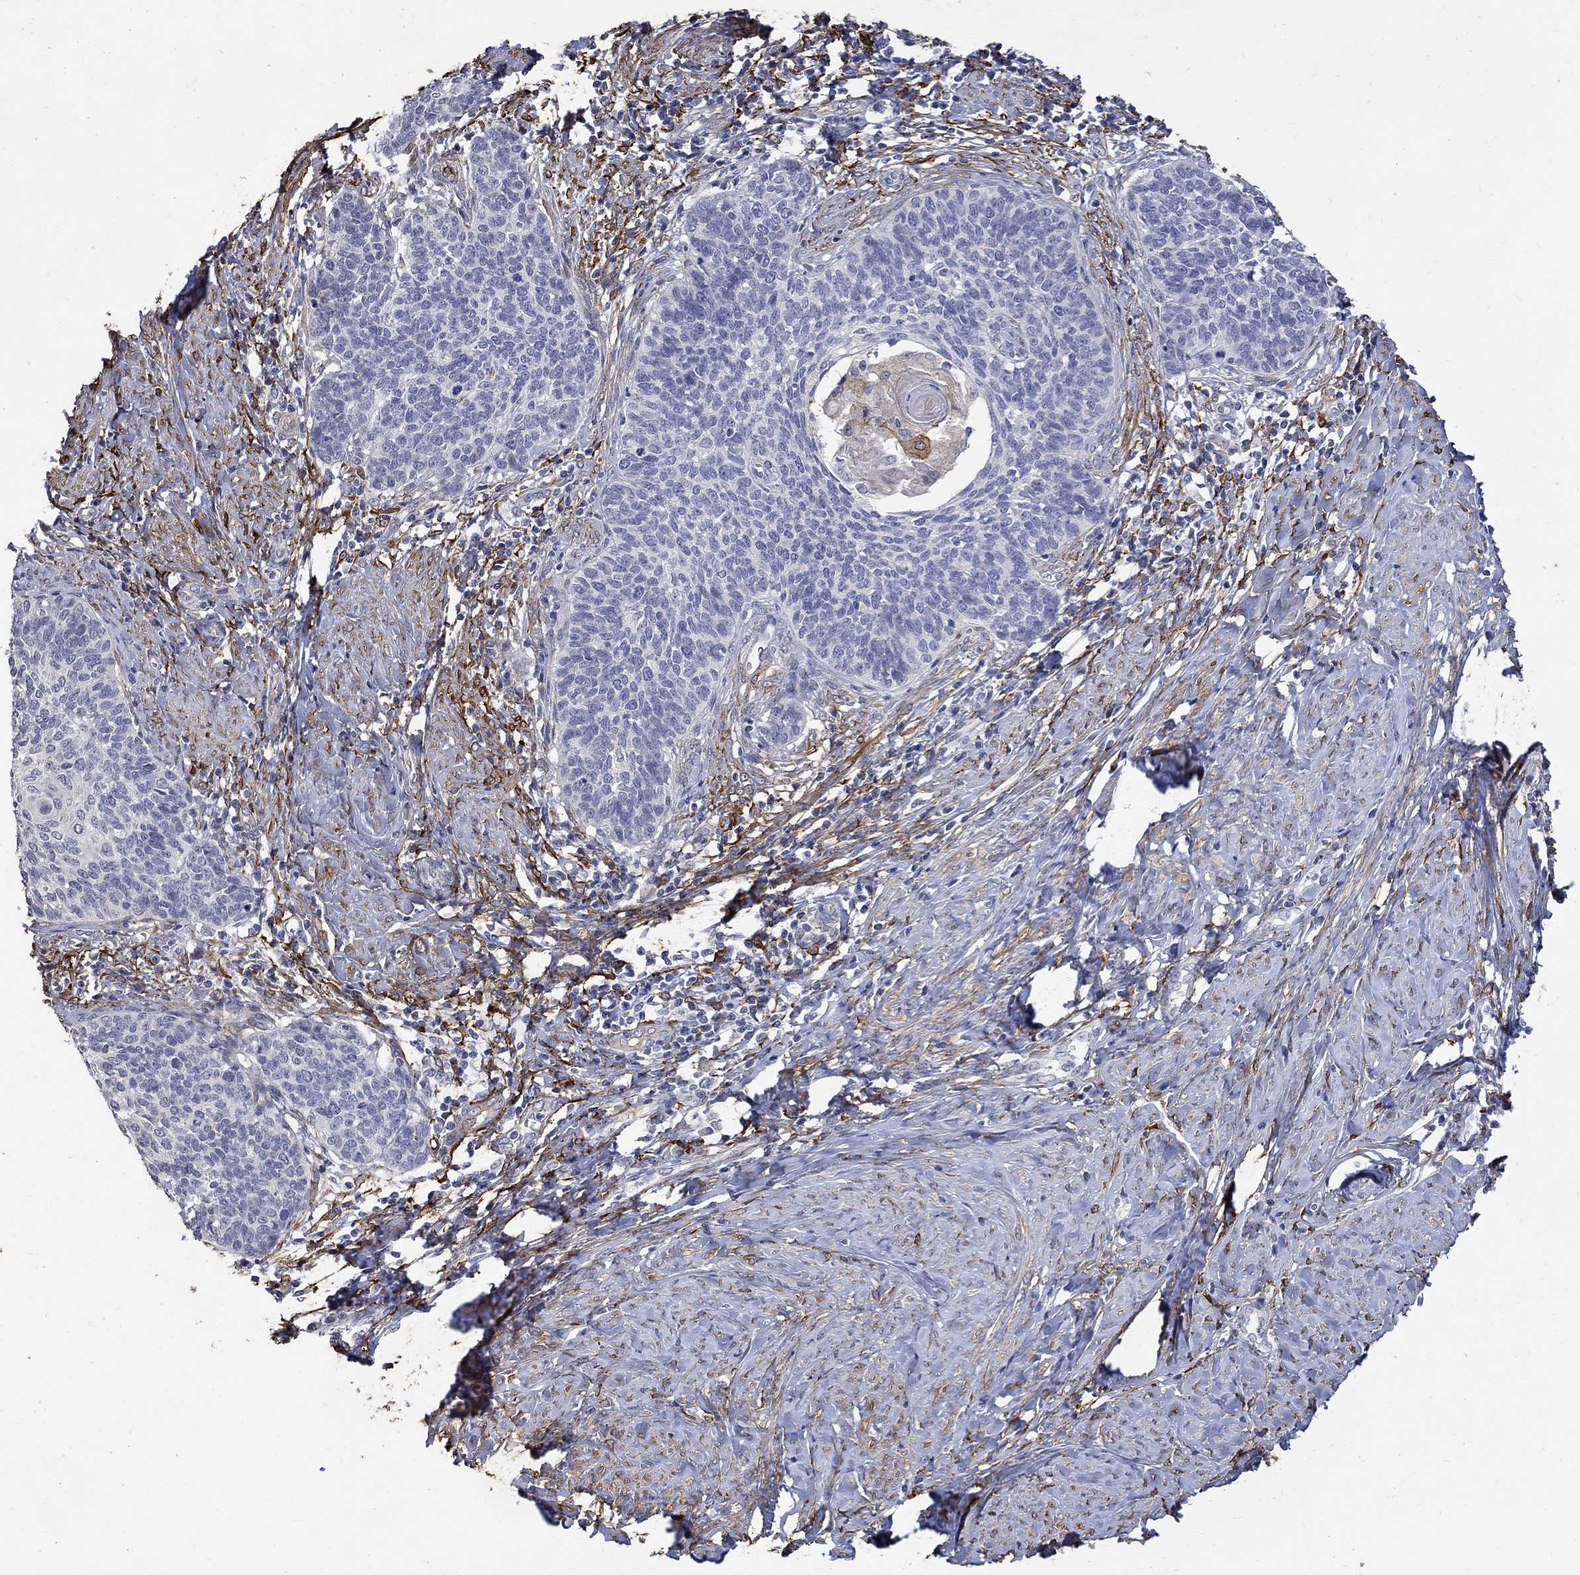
{"staining": {"intensity": "negative", "quantity": "none", "location": "none"}, "tissue": "cervical cancer", "cell_type": "Tumor cells", "image_type": "cancer", "snomed": [{"axis": "morphology", "description": "Normal tissue, NOS"}, {"axis": "morphology", "description": "Squamous cell carcinoma, NOS"}, {"axis": "topography", "description": "Cervix"}], "caption": "This is an immunohistochemistry image of human cervical squamous cell carcinoma. There is no staining in tumor cells.", "gene": "TGM2", "patient": {"sex": "female", "age": 39}}